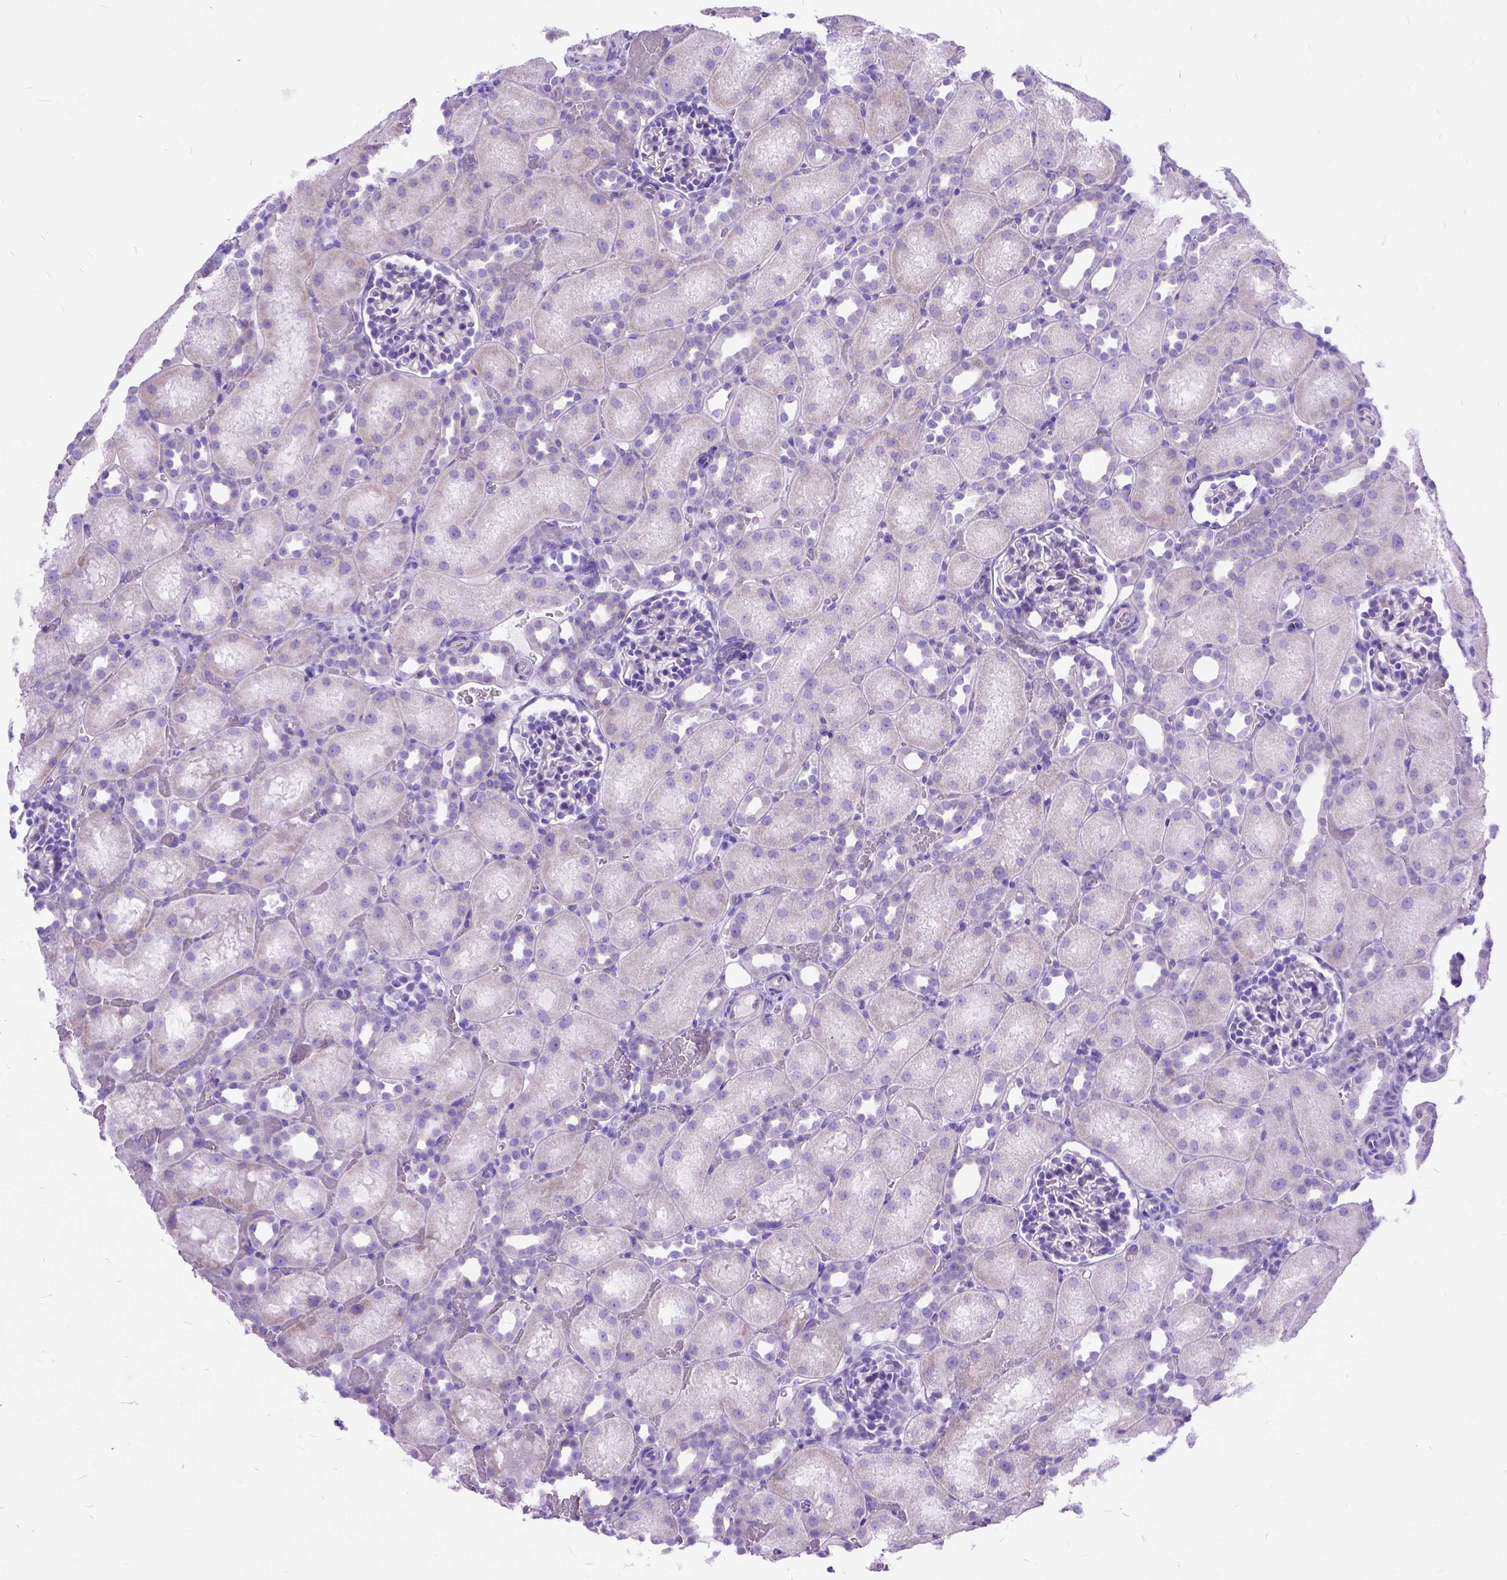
{"staining": {"intensity": "negative", "quantity": "none", "location": "none"}, "tissue": "kidney", "cell_type": "Cells in glomeruli", "image_type": "normal", "snomed": [{"axis": "morphology", "description": "Normal tissue, NOS"}, {"axis": "topography", "description": "Kidney"}], "caption": "Histopathology image shows no significant protein expression in cells in glomeruli of normal kidney.", "gene": "DNAH2", "patient": {"sex": "male", "age": 1}}